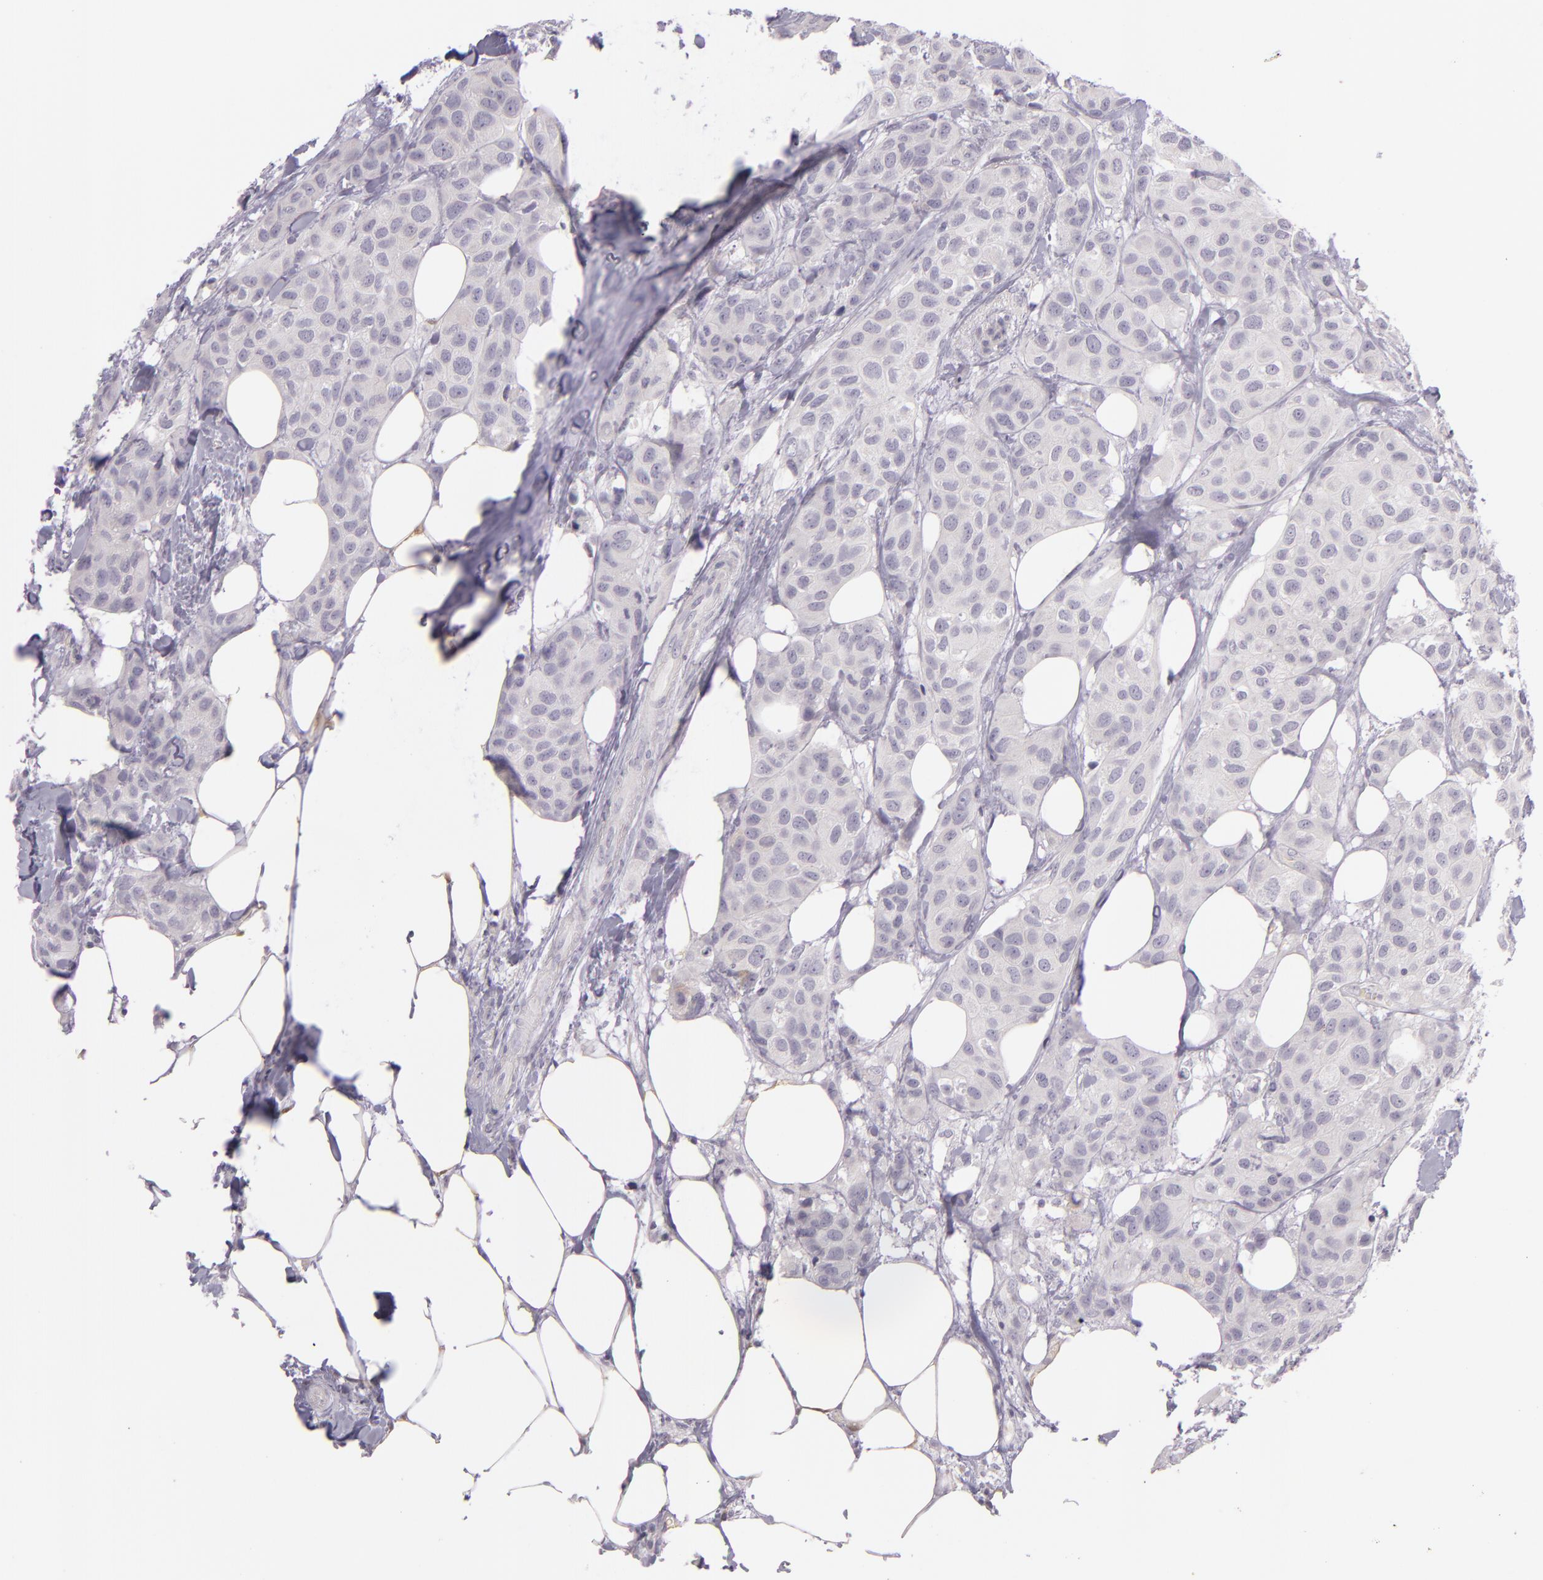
{"staining": {"intensity": "negative", "quantity": "none", "location": "none"}, "tissue": "breast cancer", "cell_type": "Tumor cells", "image_type": "cancer", "snomed": [{"axis": "morphology", "description": "Duct carcinoma"}, {"axis": "topography", "description": "Breast"}], "caption": "Immunohistochemistry (IHC) photomicrograph of neoplastic tissue: human intraductal carcinoma (breast) stained with DAB (3,3'-diaminobenzidine) demonstrates no significant protein staining in tumor cells. (DAB immunohistochemistry visualized using brightfield microscopy, high magnification).", "gene": "CBS", "patient": {"sex": "female", "age": 68}}